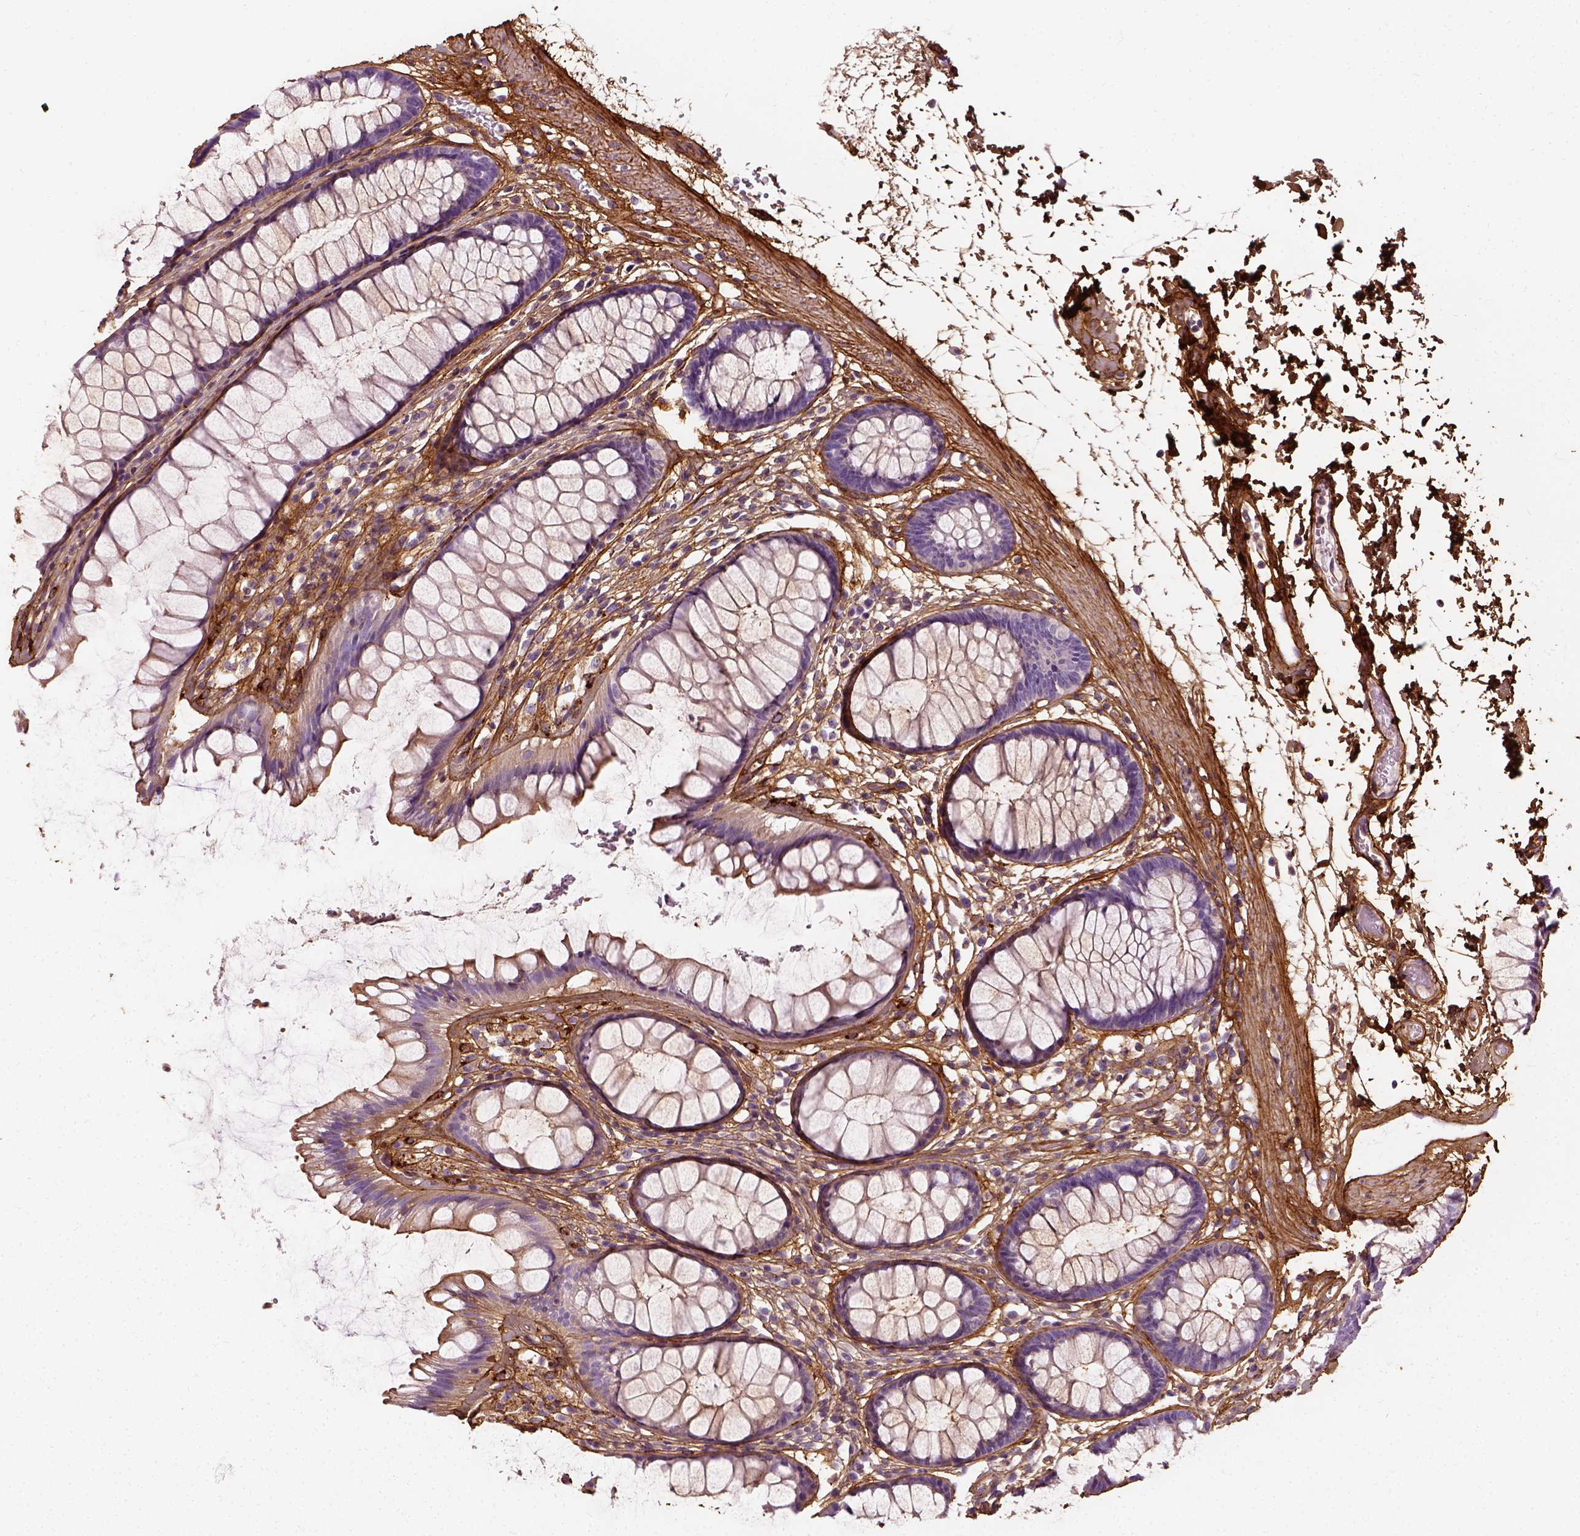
{"staining": {"intensity": "weak", "quantity": "25%-75%", "location": "cytoplasmic/membranous"}, "tissue": "rectum", "cell_type": "Glandular cells", "image_type": "normal", "snomed": [{"axis": "morphology", "description": "Normal tissue, NOS"}, {"axis": "topography", "description": "Rectum"}], "caption": "Immunohistochemical staining of normal human rectum demonstrates low levels of weak cytoplasmic/membranous positivity in about 25%-75% of glandular cells. Using DAB (brown) and hematoxylin (blue) stains, captured at high magnification using brightfield microscopy.", "gene": "COL6A2", "patient": {"sex": "male", "age": 72}}